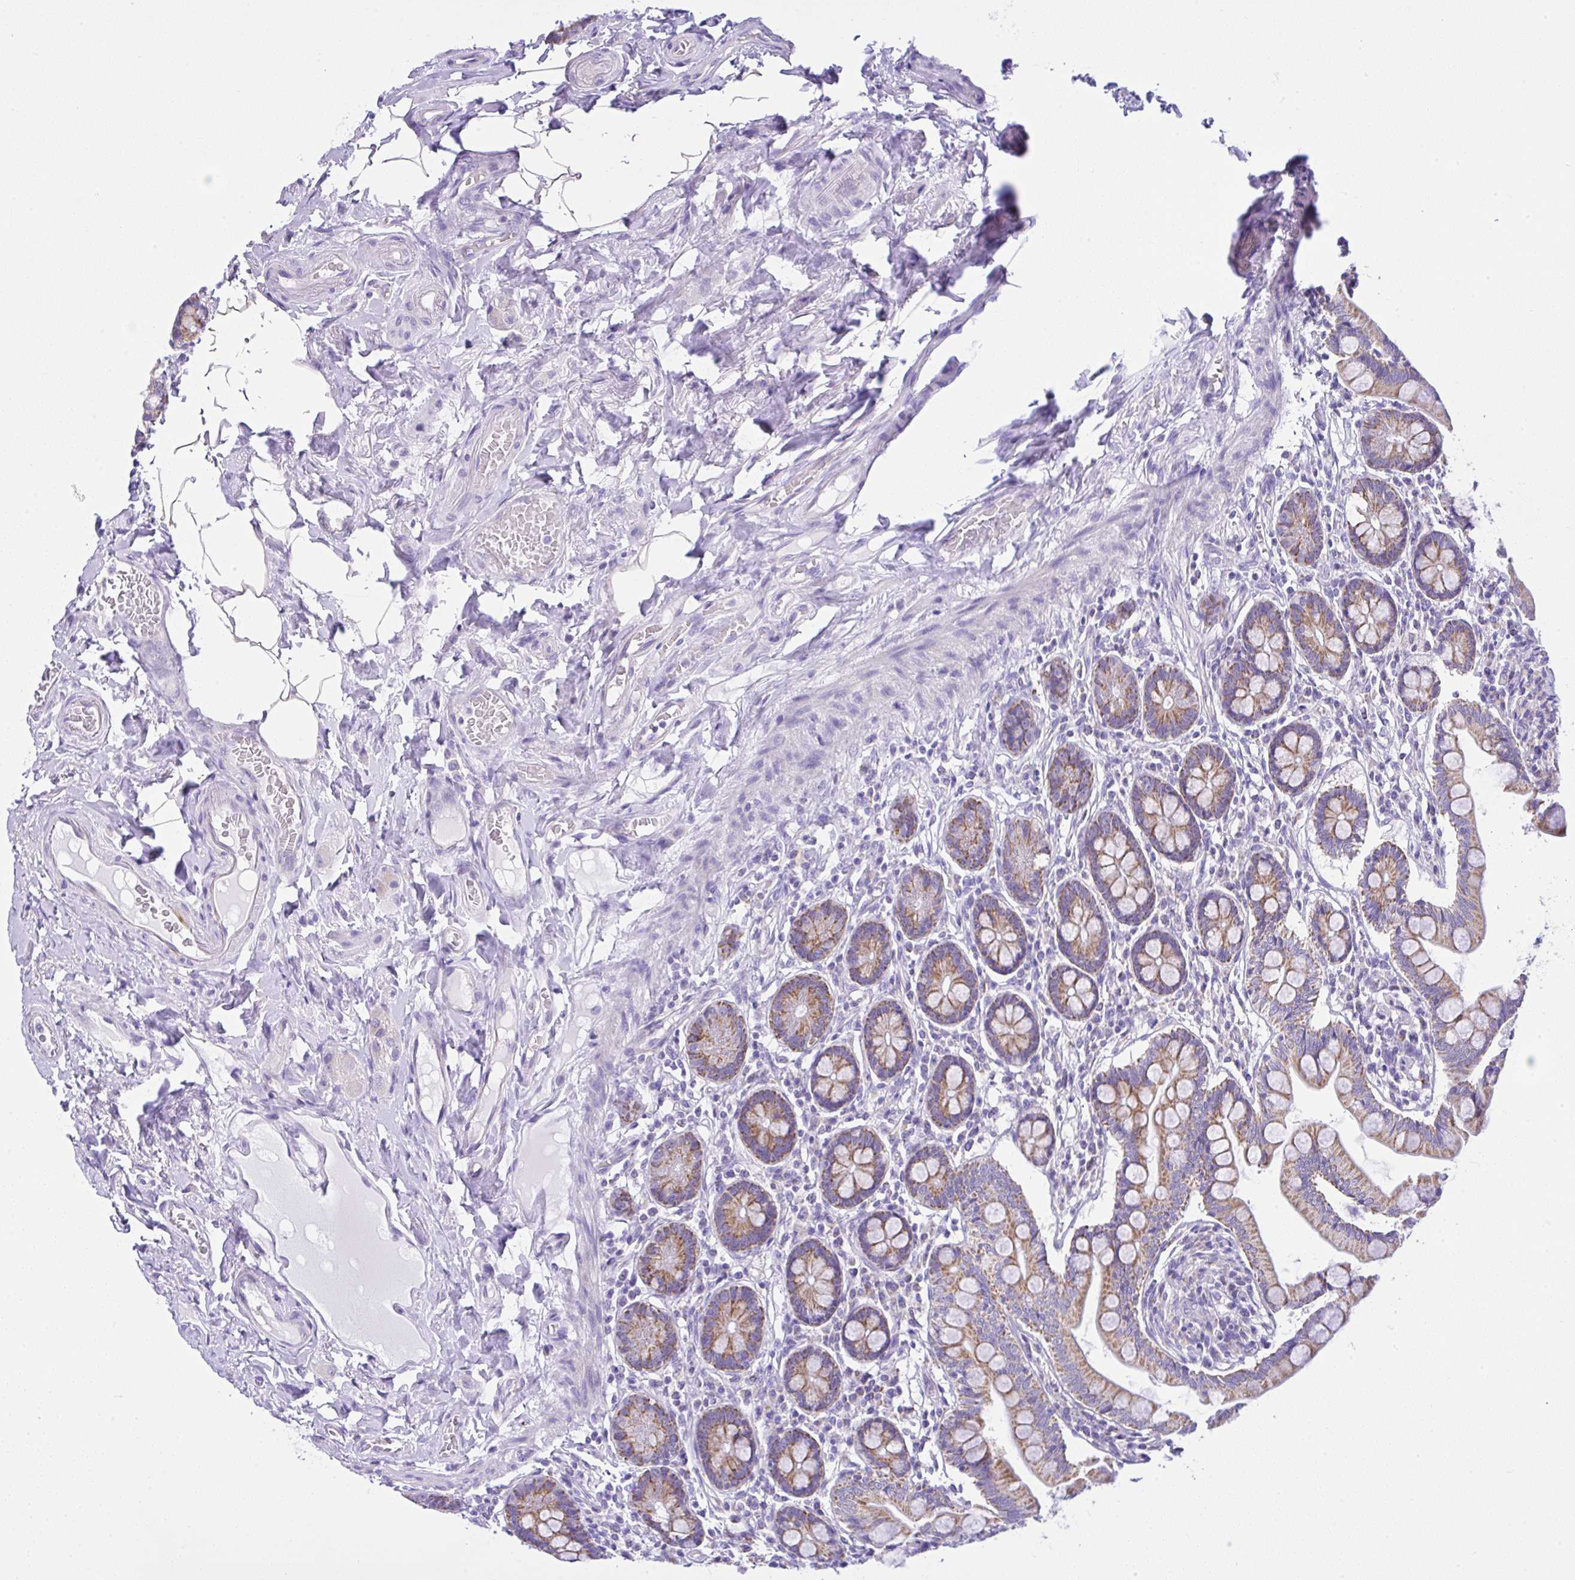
{"staining": {"intensity": "moderate", "quantity": "<25%", "location": "cytoplasmic/membranous"}, "tissue": "small intestine", "cell_type": "Glandular cells", "image_type": "normal", "snomed": [{"axis": "morphology", "description": "Normal tissue, NOS"}, {"axis": "topography", "description": "Small intestine"}], "caption": "Immunohistochemistry (IHC) of benign small intestine demonstrates low levels of moderate cytoplasmic/membranous positivity in approximately <25% of glandular cells.", "gene": "SLC13A1", "patient": {"sex": "female", "age": 64}}